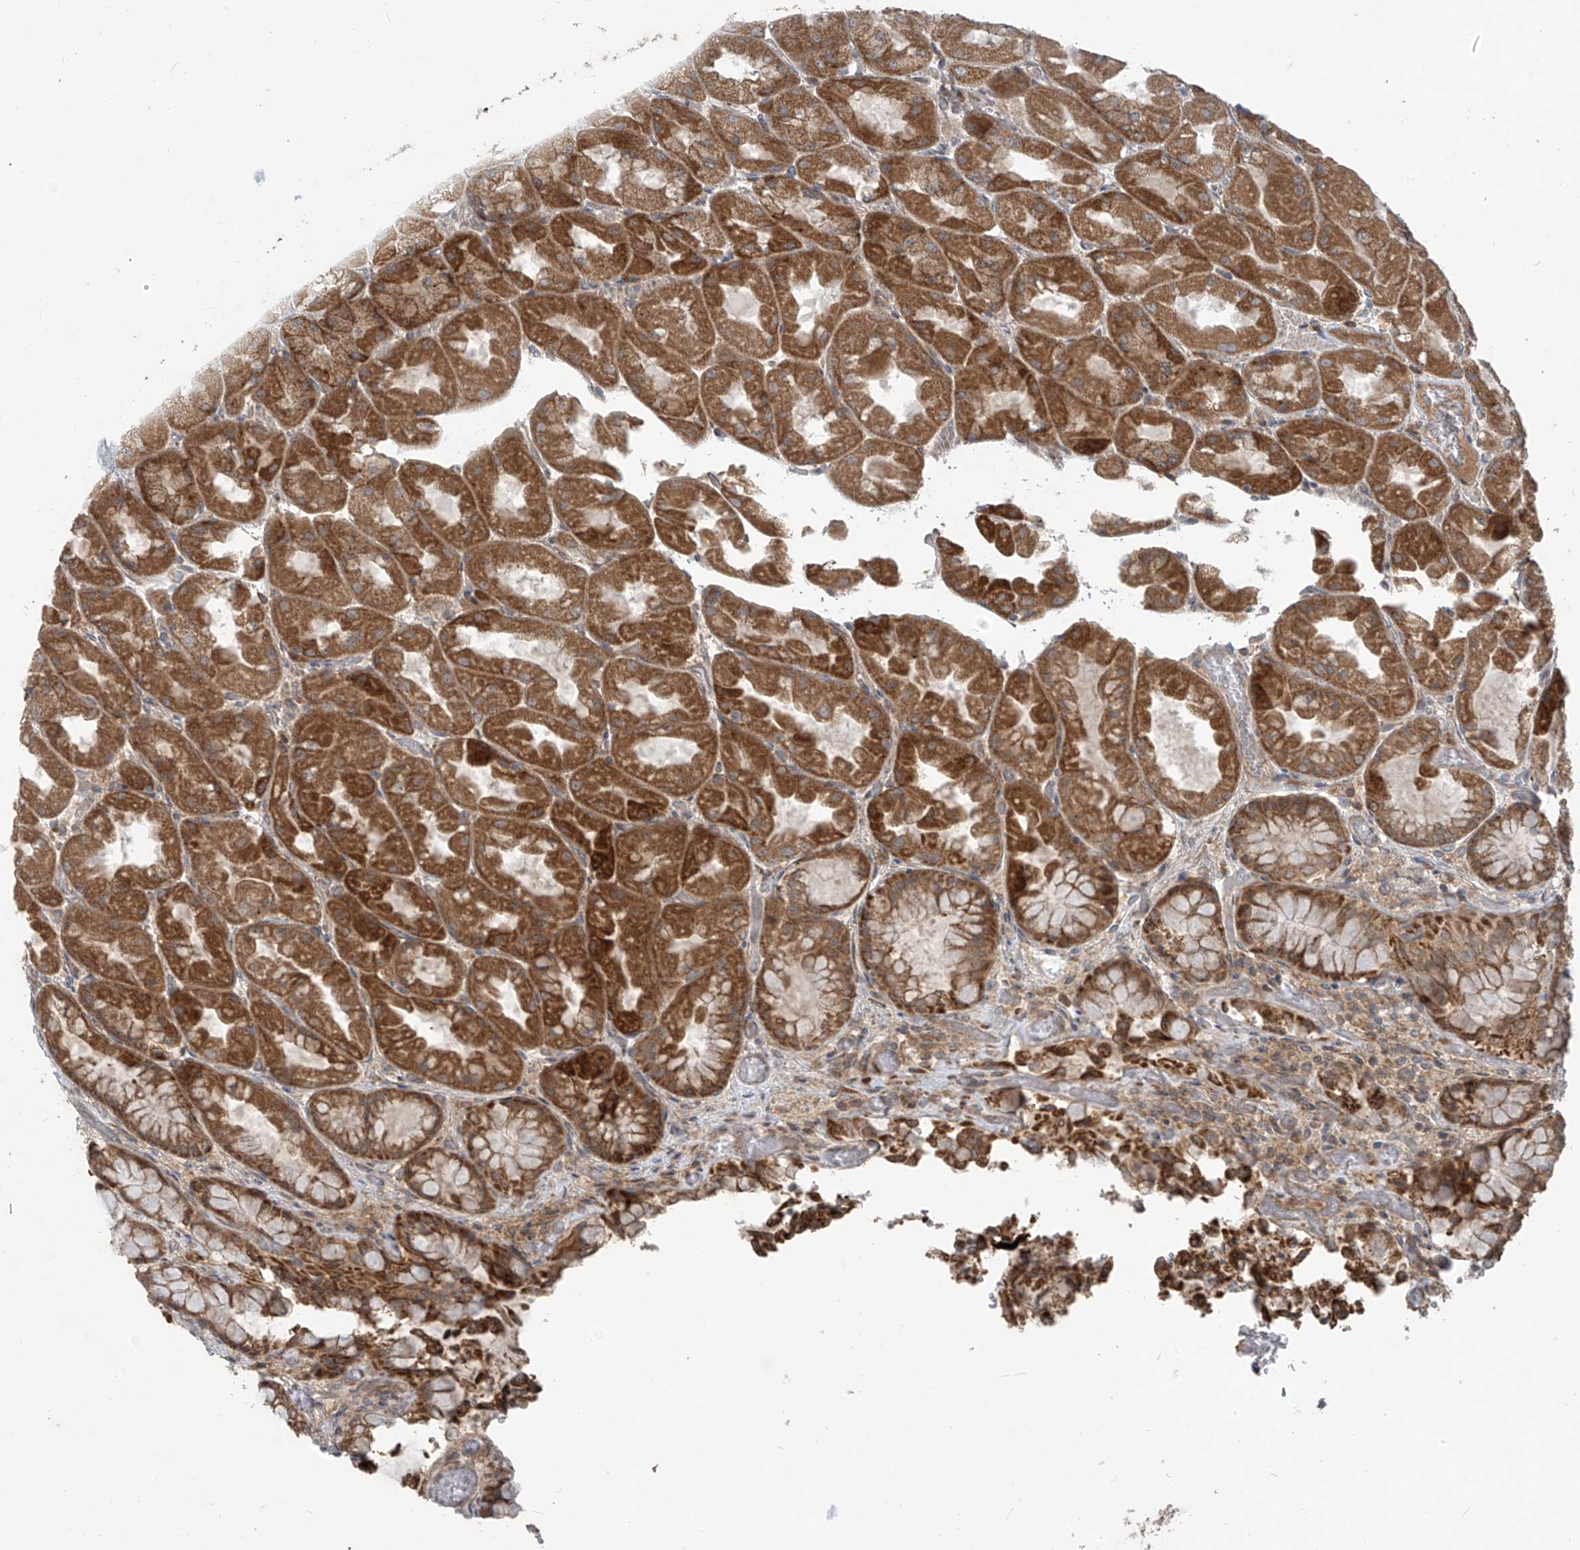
{"staining": {"intensity": "strong", "quantity": ">75%", "location": "cytoplasmic/membranous"}, "tissue": "stomach", "cell_type": "Glandular cells", "image_type": "normal", "snomed": [{"axis": "morphology", "description": "Normal tissue, NOS"}, {"axis": "topography", "description": "Stomach"}], "caption": "This photomicrograph demonstrates immunohistochemistry (IHC) staining of benign human stomach, with high strong cytoplasmic/membranous positivity in about >75% of glandular cells.", "gene": "KATNIP", "patient": {"sex": "female", "age": 61}}